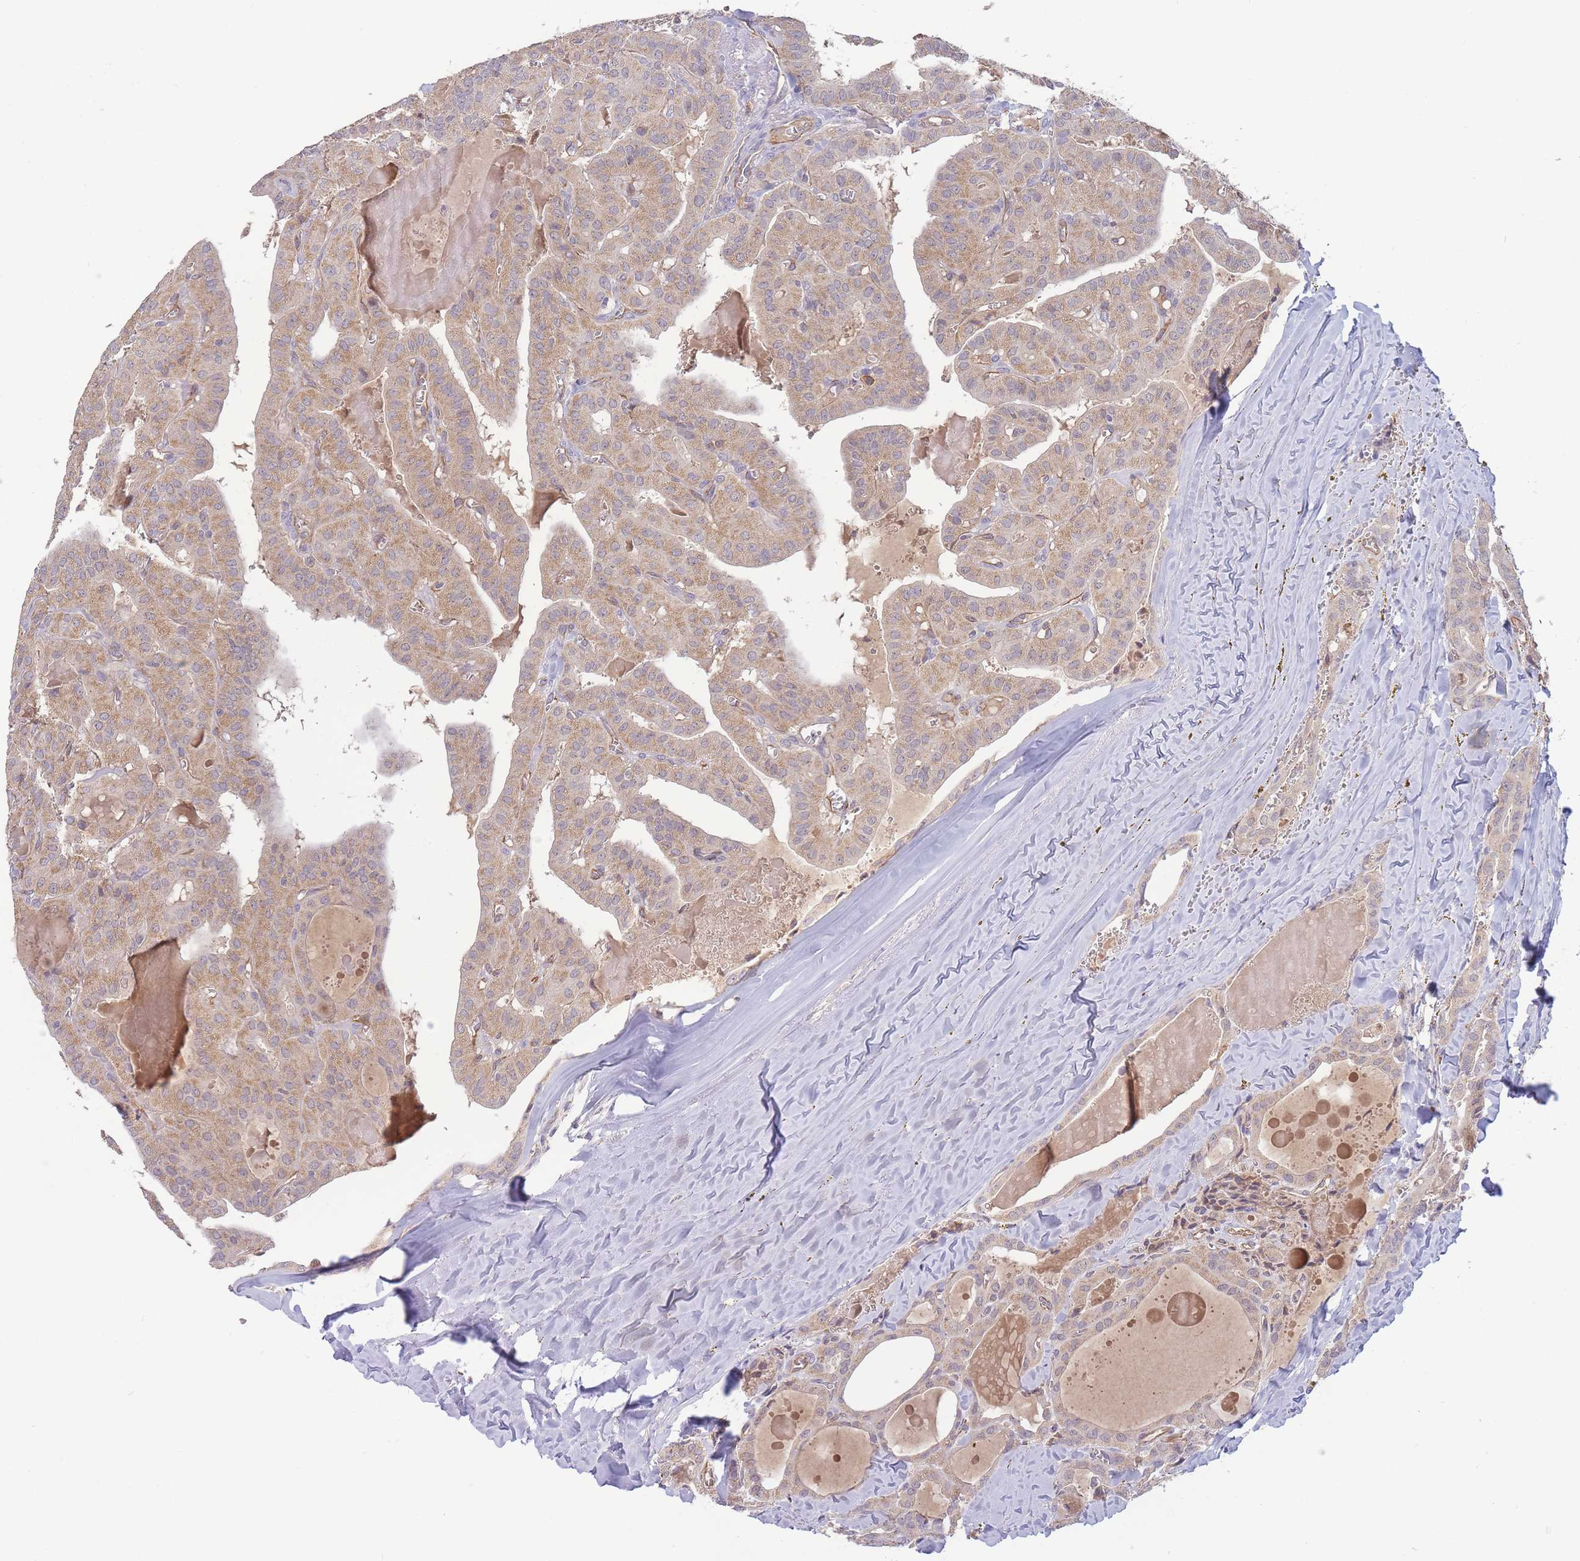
{"staining": {"intensity": "weak", "quantity": ">75%", "location": "cytoplasmic/membranous"}, "tissue": "thyroid cancer", "cell_type": "Tumor cells", "image_type": "cancer", "snomed": [{"axis": "morphology", "description": "Papillary adenocarcinoma, NOS"}, {"axis": "topography", "description": "Thyroid gland"}], "caption": "Approximately >75% of tumor cells in human thyroid papillary adenocarcinoma demonstrate weak cytoplasmic/membranous protein expression as visualized by brown immunohistochemical staining.", "gene": "NDUFAF5", "patient": {"sex": "male", "age": 52}}